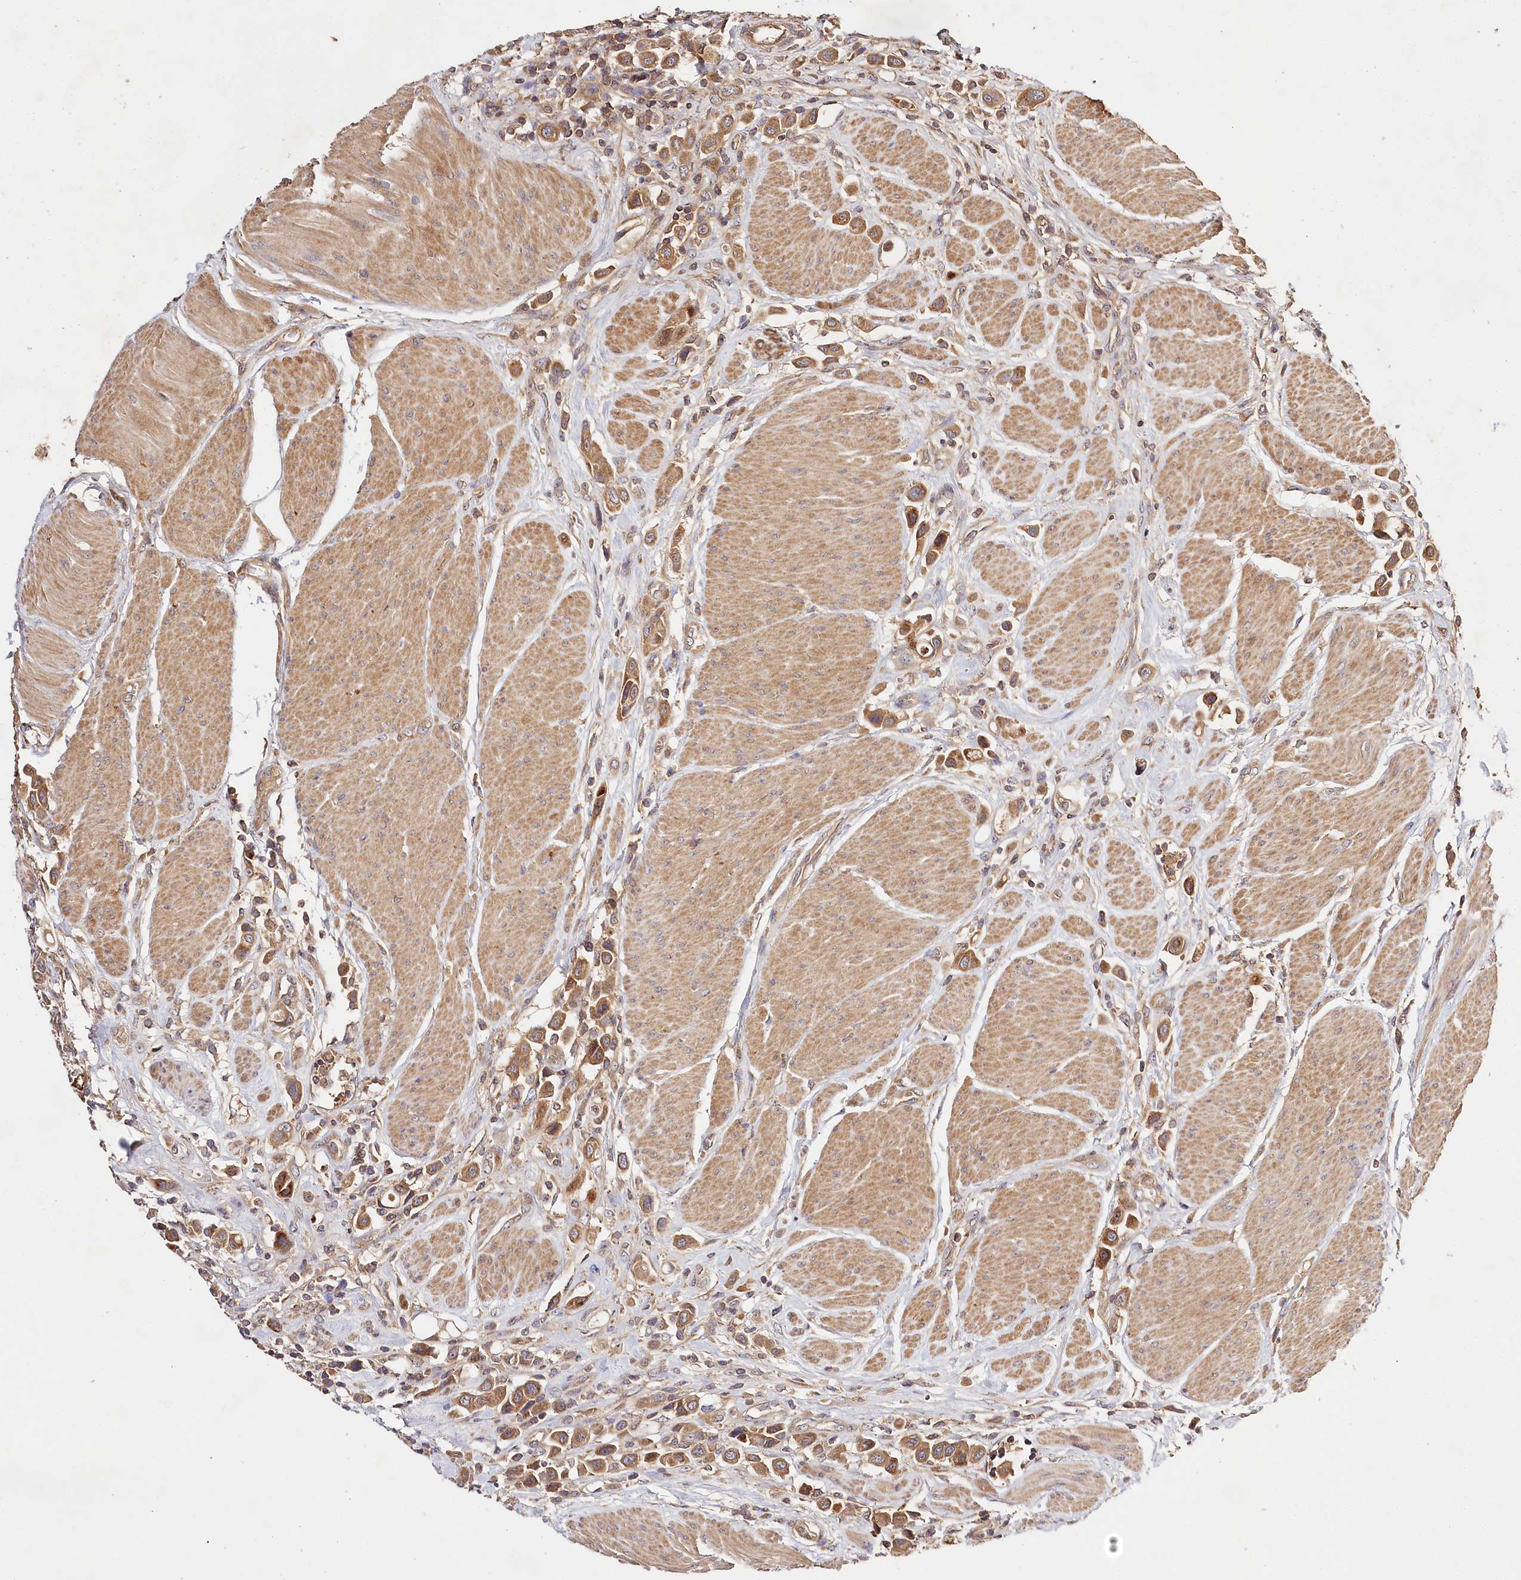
{"staining": {"intensity": "moderate", "quantity": ">75%", "location": "cytoplasmic/membranous"}, "tissue": "urothelial cancer", "cell_type": "Tumor cells", "image_type": "cancer", "snomed": [{"axis": "morphology", "description": "Urothelial carcinoma, High grade"}, {"axis": "topography", "description": "Urinary bladder"}], "caption": "Immunohistochemistry (IHC) (DAB) staining of human urothelial cancer shows moderate cytoplasmic/membranous protein staining in approximately >75% of tumor cells.", "gene": "LSS", "patient": {"sex": "male", "age": 50}}